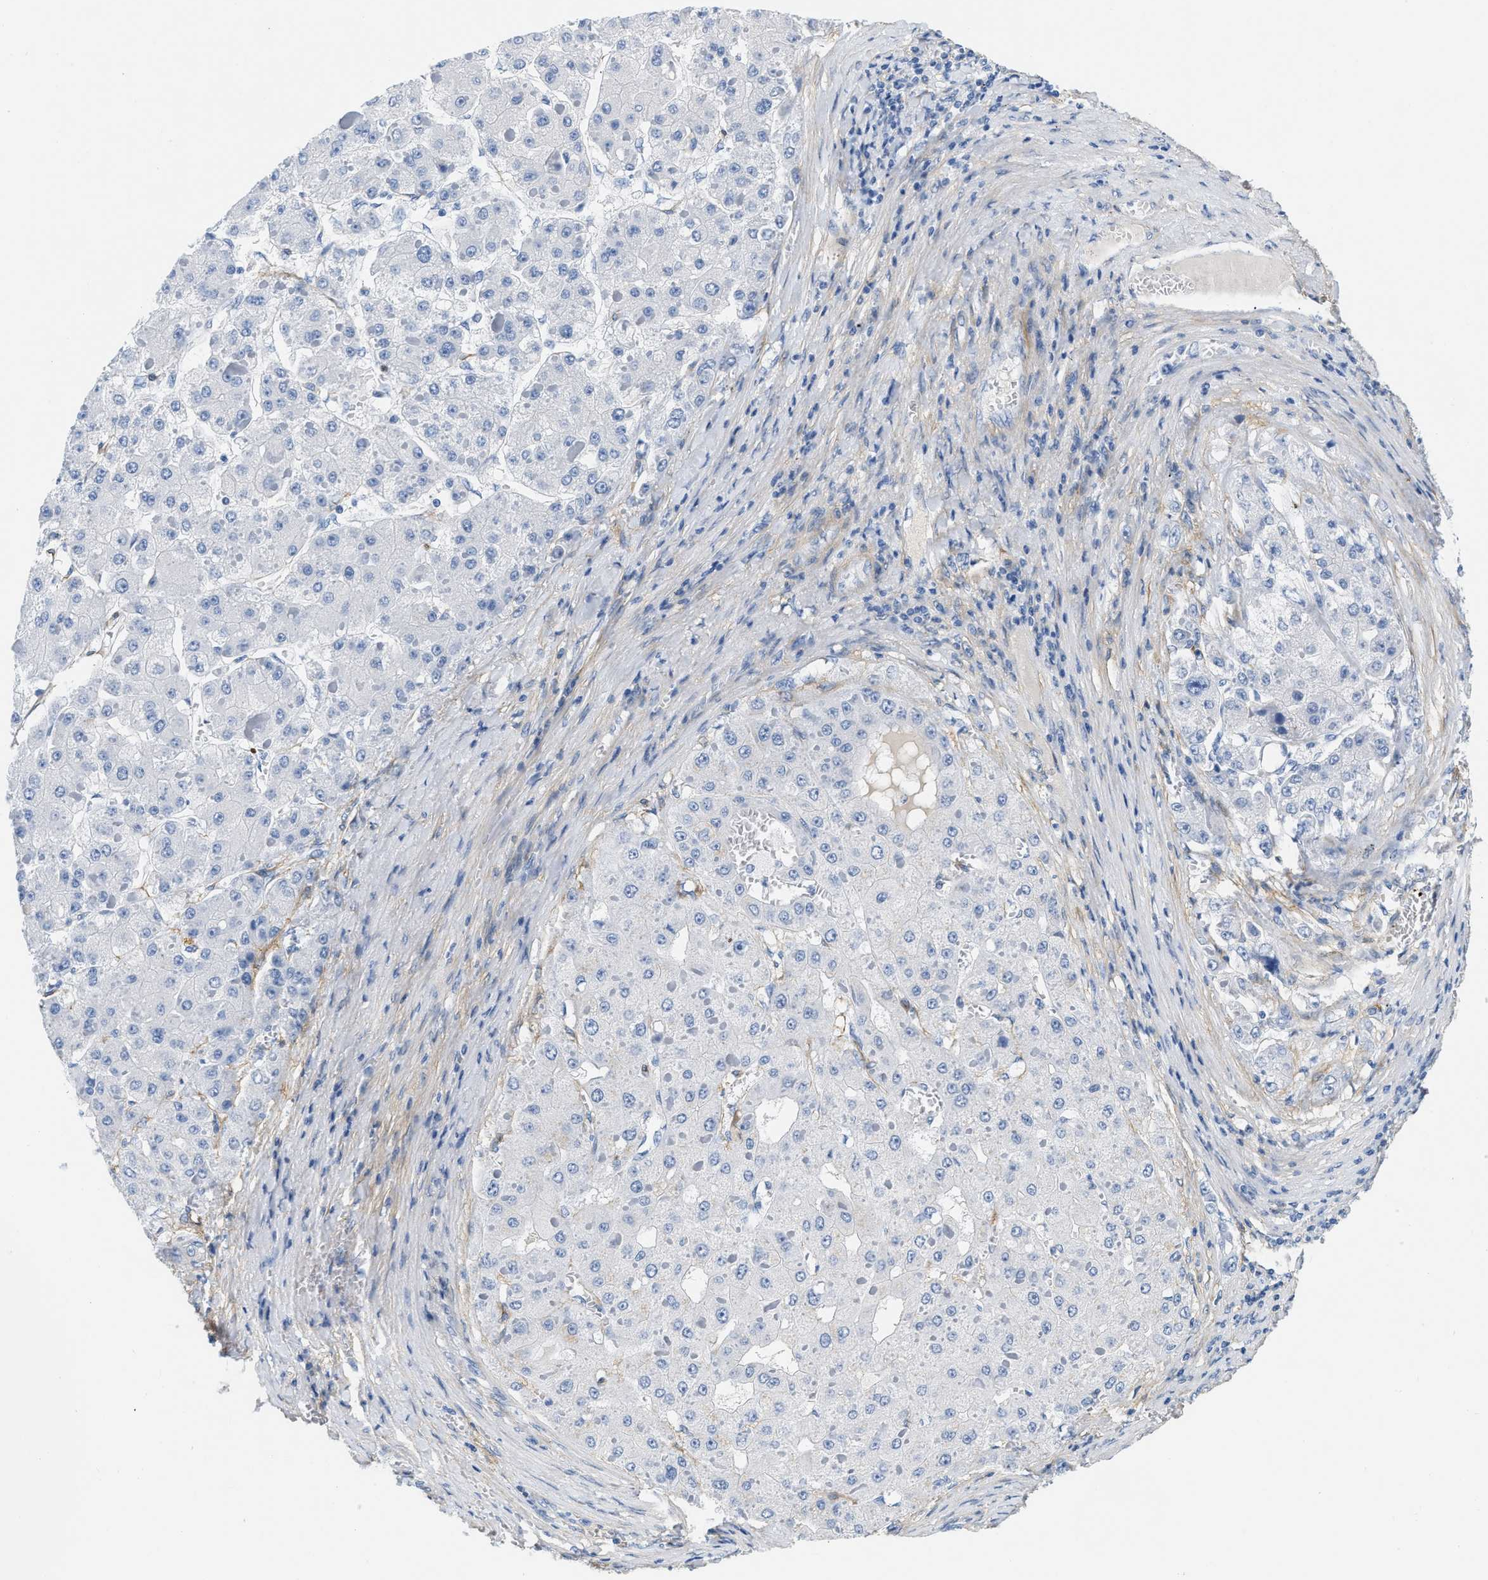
{"staining": {"intensity": "negative", "quantity": "none", "location": "none"}, "tissue": "liver cancer", "cell_type": "Tumor cells", "image_type": "cancer", "snomed": [{"axis": "morphology", "description": "Carcinoma, Hepatocellular, NOS"}, {"axis": "topography", "description": "Liver"}], "caption": "DAB (3,3'-diaminobenzidine) immunohistochemical staining of human liver hepatocellular carcinoma demonstrates no significant expression in tumor cells.", "gene": "PDGFRB", "patient": {"sex": "female", "age": 73}}